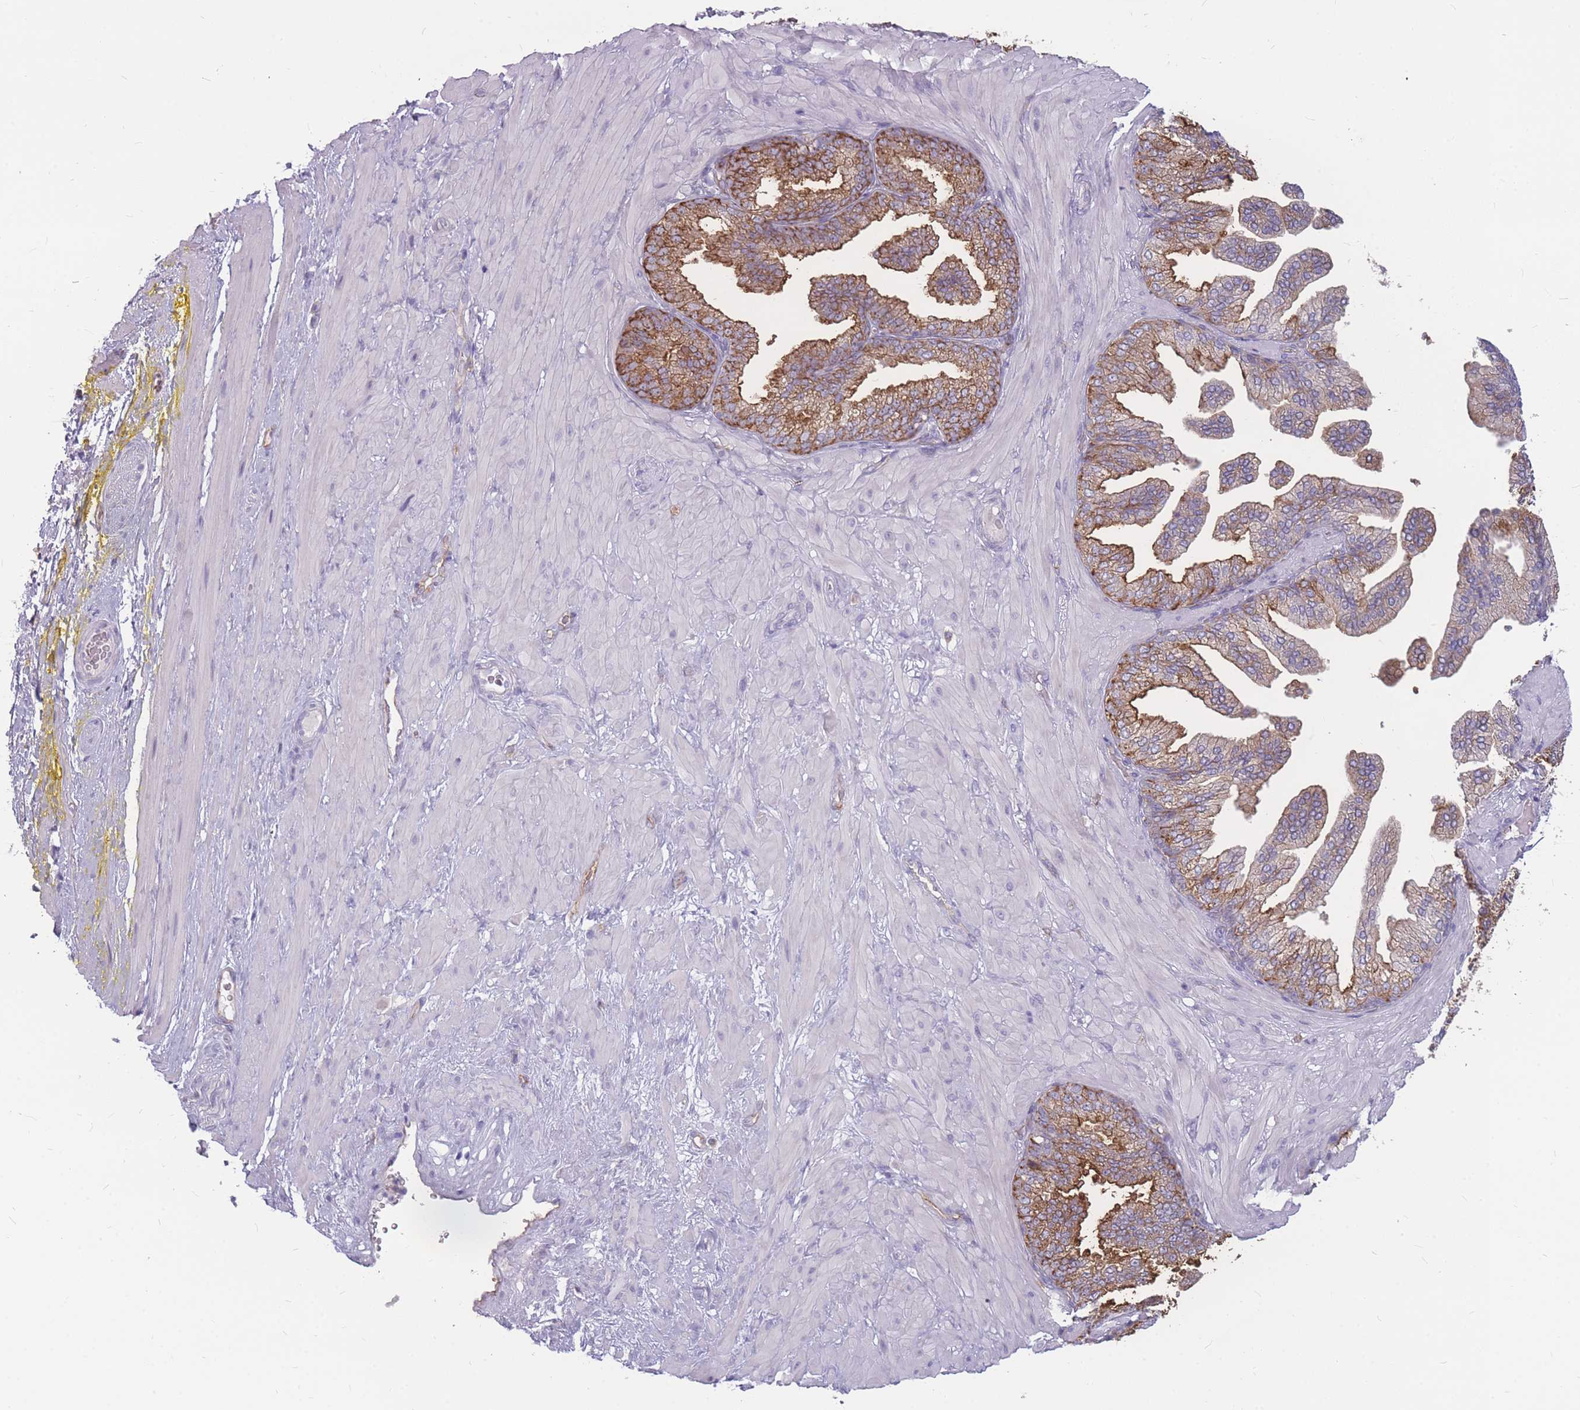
{"staining": {"intensity": "negative", "quantity": "none", "location": "none"}, "tissue": "adipose tissue", "cell_type": "Adipocytes", "image_type": "normal", "snomed": [{"axis": "morphology", "description": "Normal tissue, NOS"}, {"axis": "morphology", "description": "Adenocarcinoma, Low grade"}, {"axis": "topography", "description": "Prostate"}, {"axis": "topography", "description": "Peripheral nerve tissue"}], "caption": "Immunohistochemistry photomicrograph of unremarkable adipose tissue stained for a protein (brown), which demonstrates no staining in adipocytes.", "gene": "GNA11", "patient": {"sex": "male", "age": 63}}